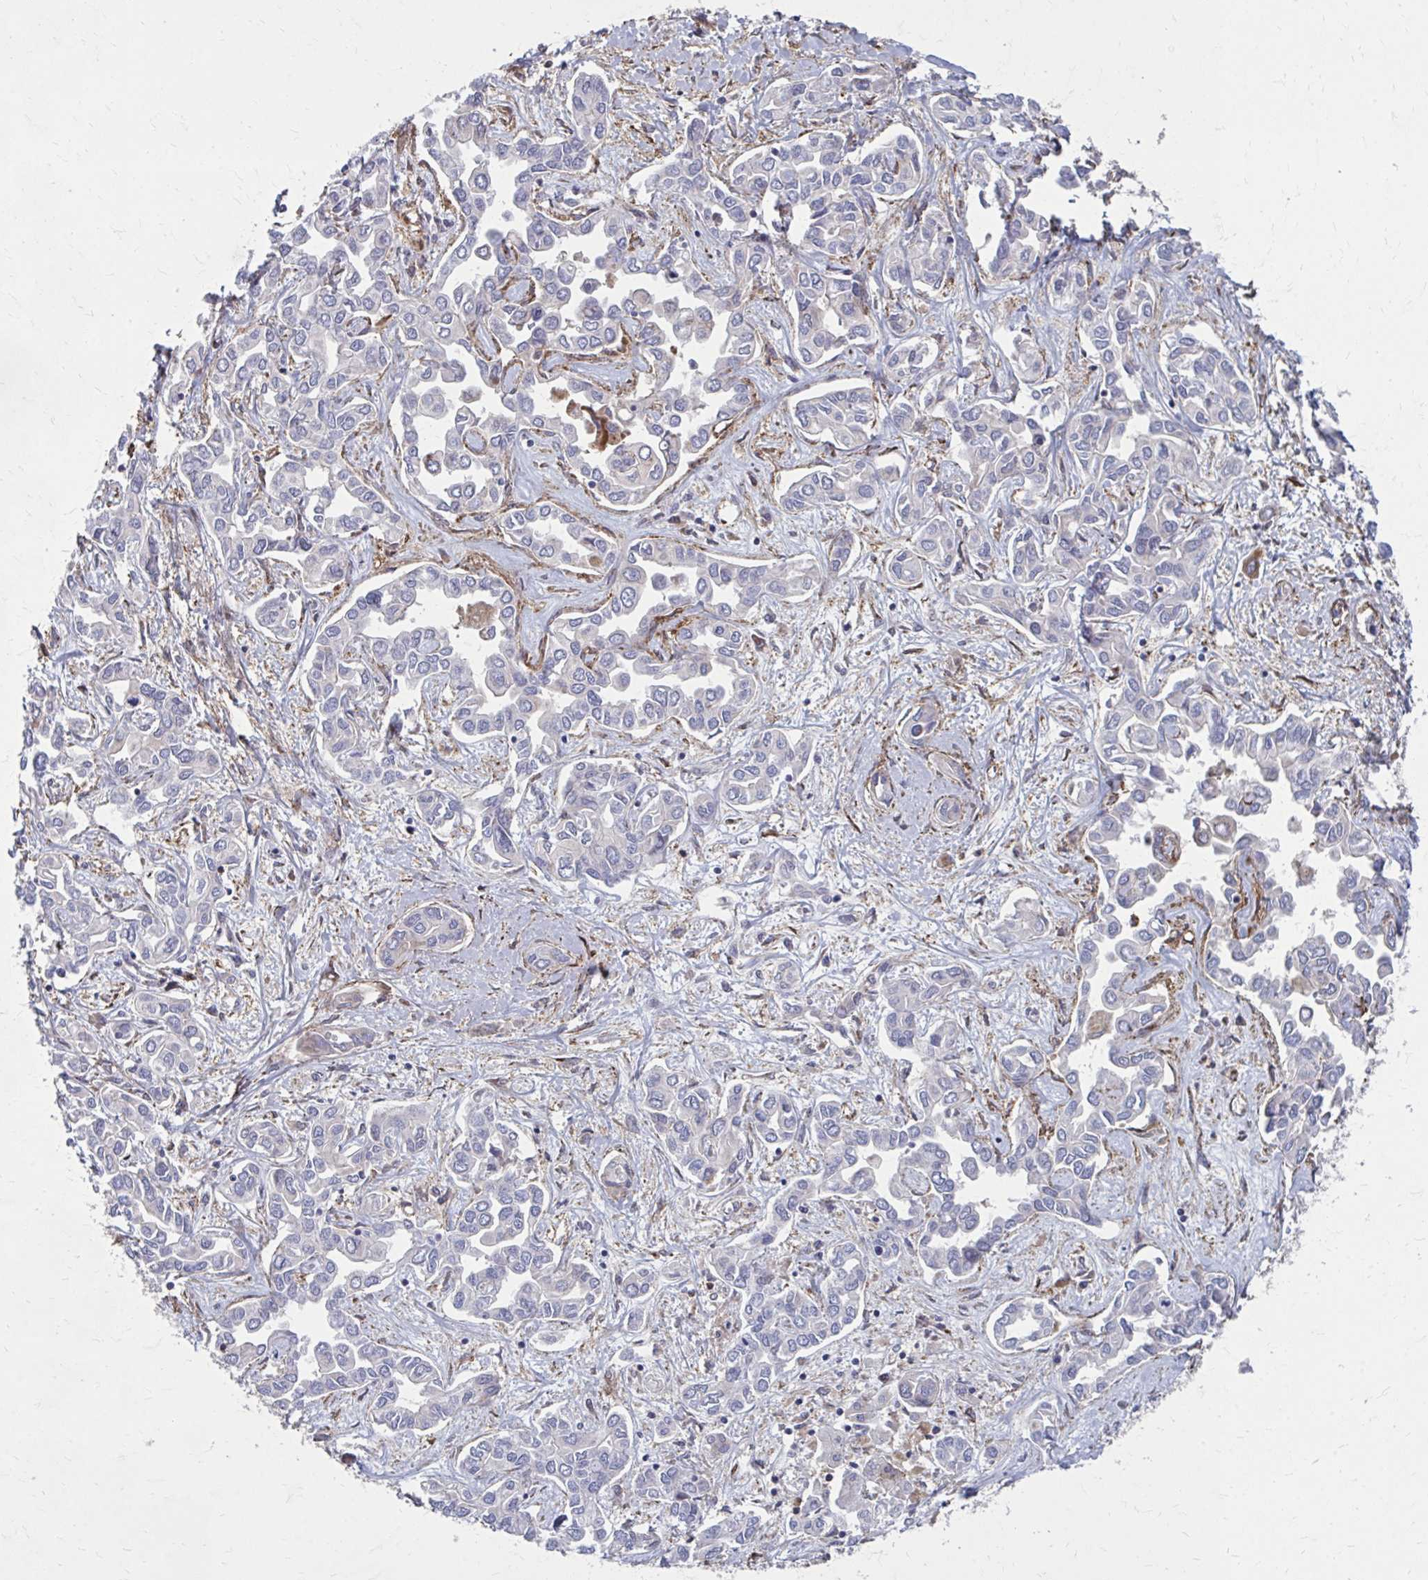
{"staining": {"intensity": "negative", "quantity": "none", "location": "none"}, "tissue": "liver cancer", "cell_type": "Tumor cells", "image_type": "cancer", "snomed": [{"axis": "morphology", "description": "Cholangiocarcinoma"}, {"axis": "topography", "description": "Liver"}], "caption": "This is an IHC micrograph of liver cholangiocarcinoma. There is no positivity in tumor cells.", "gene": "MMP14", "patient": {"sex": "female", "age": 64}}